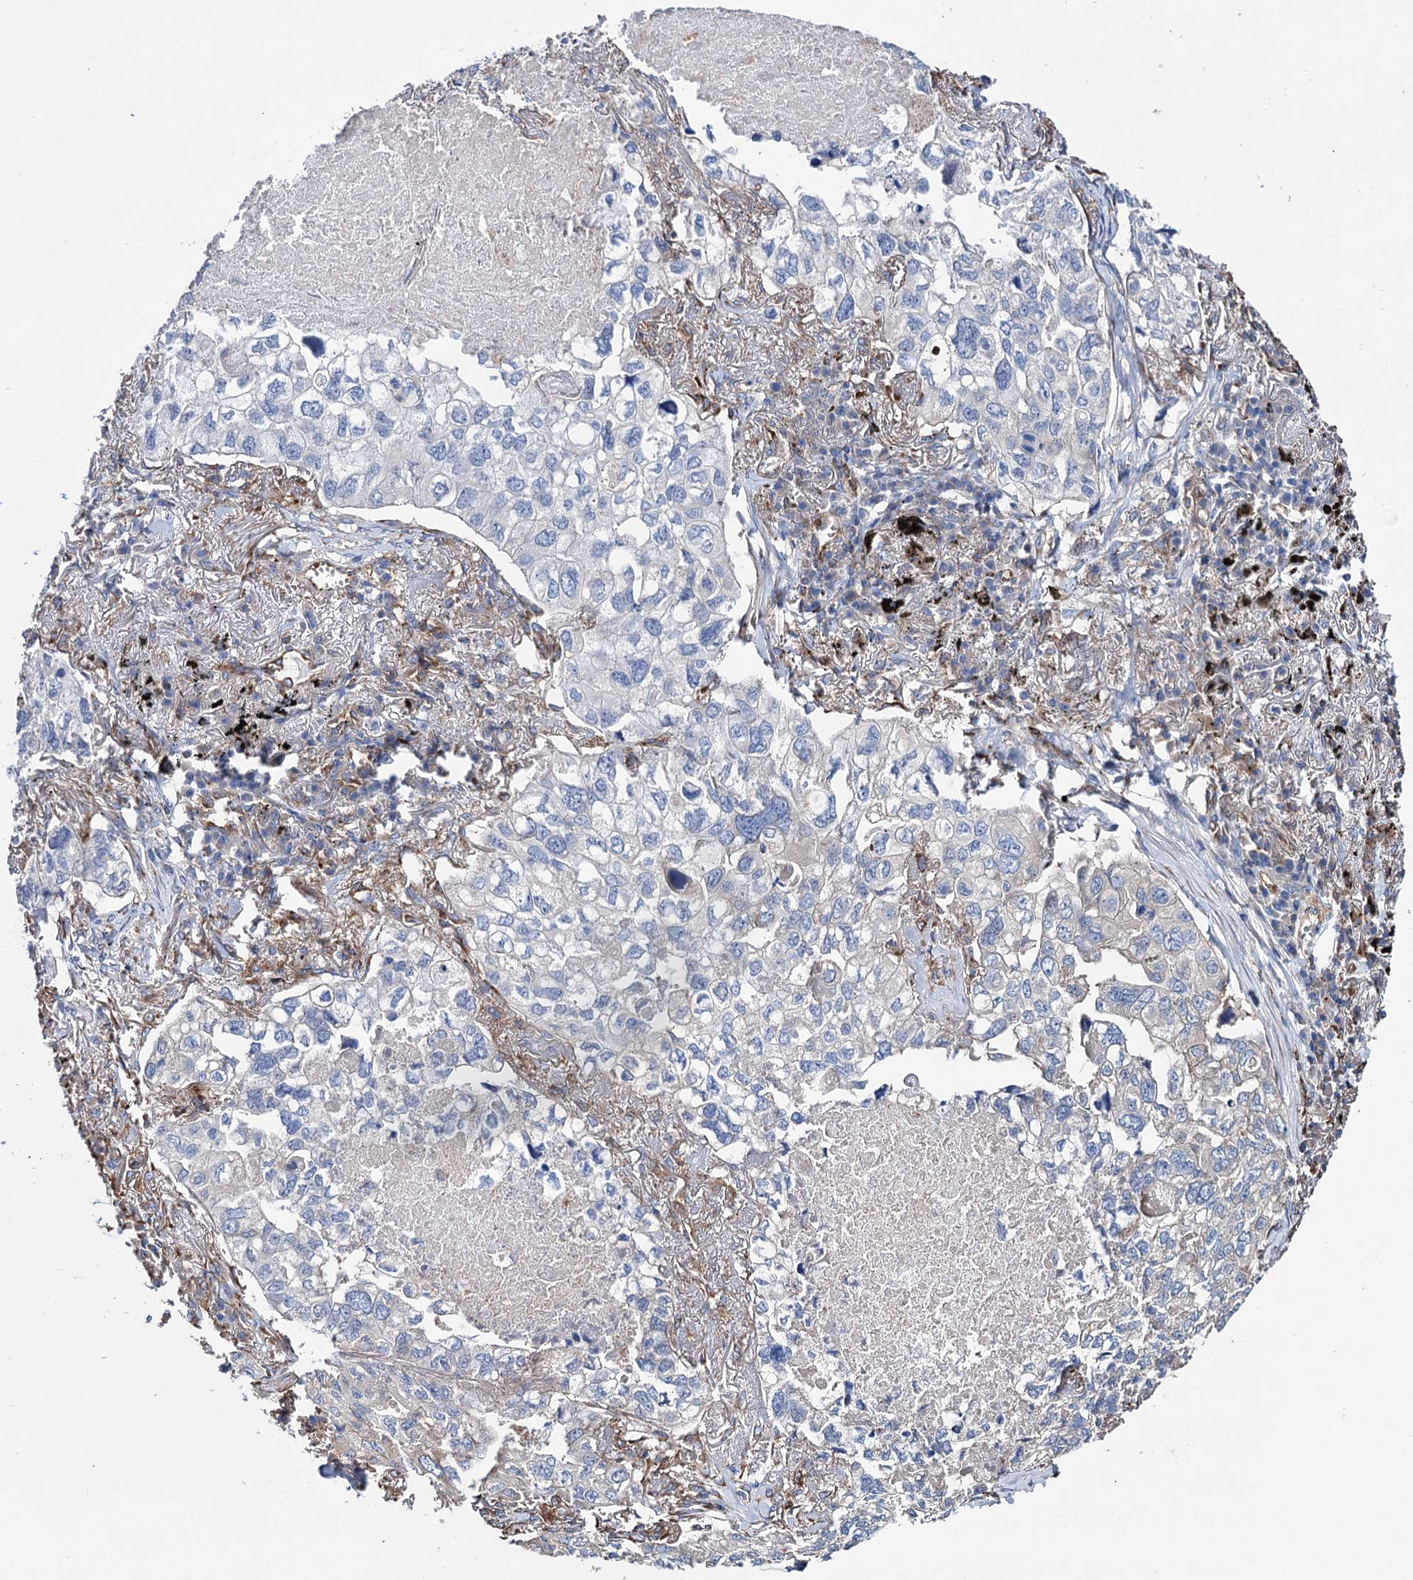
{"staining": {"intensity": "negative", "quantity": "none", "location": "none"}, "tissue": "lung cancer", "cell_type": "Tumor cells", "image_type": "cancer", "snomed": [{"axis": "morphology", "description": "Adenocarcinoma, NOS"}, {"axis": "topography", "description": "Lung"}], "caption": "Lung adenocarcinoma stained for a protein using IHC reveals no positivity tumor cells.", "gene": "SCPEP1", "patient": {"sex": "male", "age": 65}}